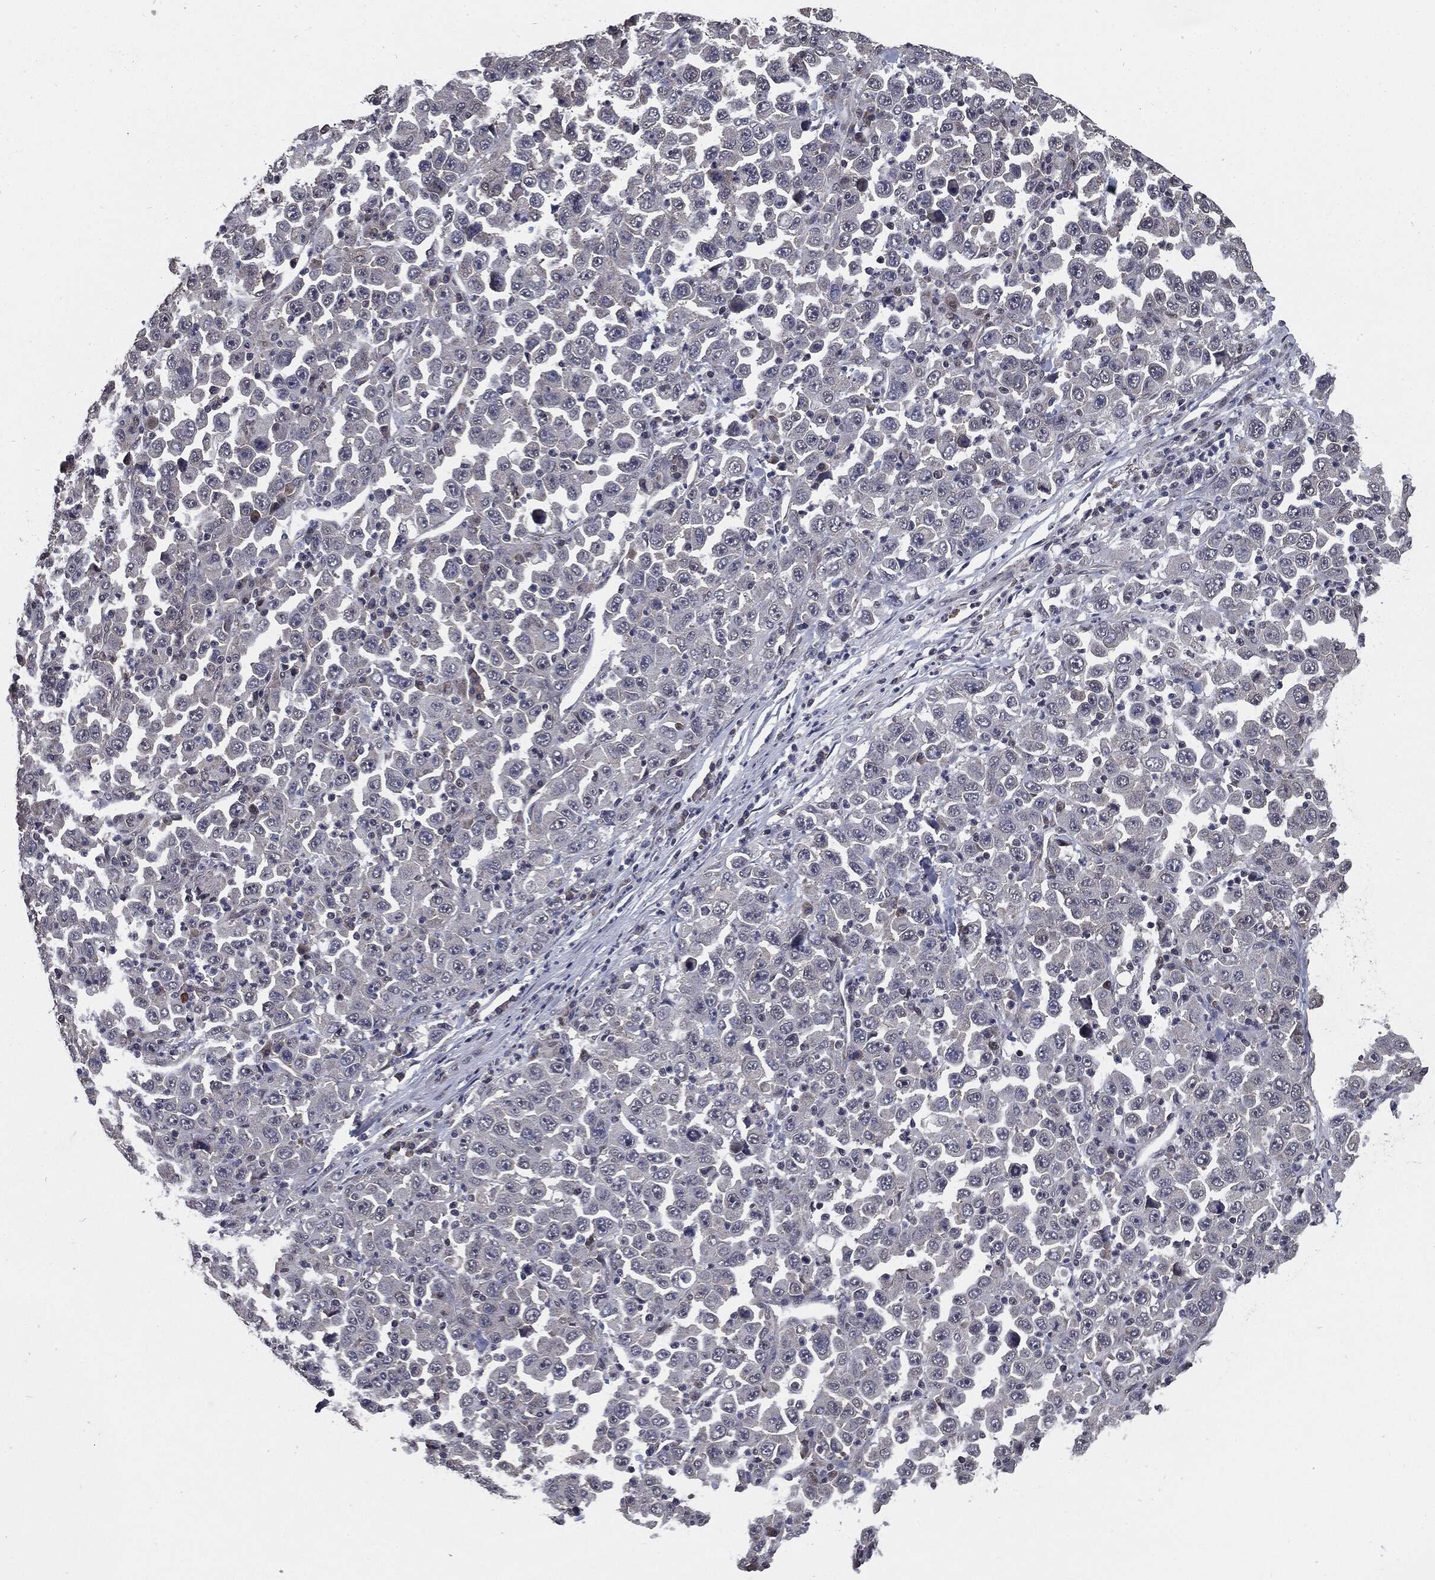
{"staining": {"intensity": "negative", "quantity": "none", "location": "none"}, "tissue": "stomach cancer", "cell_type": "Tumor cells", "image_type": "cancer", "snomed": [{"axis": "morphology", "description": "Normal tissue, NOS"}, {"axis": "morphology", "description": "Adenocarcinoma, NOS"}, {"axis": "topography", "description": "Stomach, upper"}, {"axis": "topography", "description": "Stomach"}], "caption": "Stomach adenocarcinoma was stained to show a protein in brown. There is no significant staining in tumor cells.", "gene": "PTPA", "patient": {"sex": "male", "age": 59}}